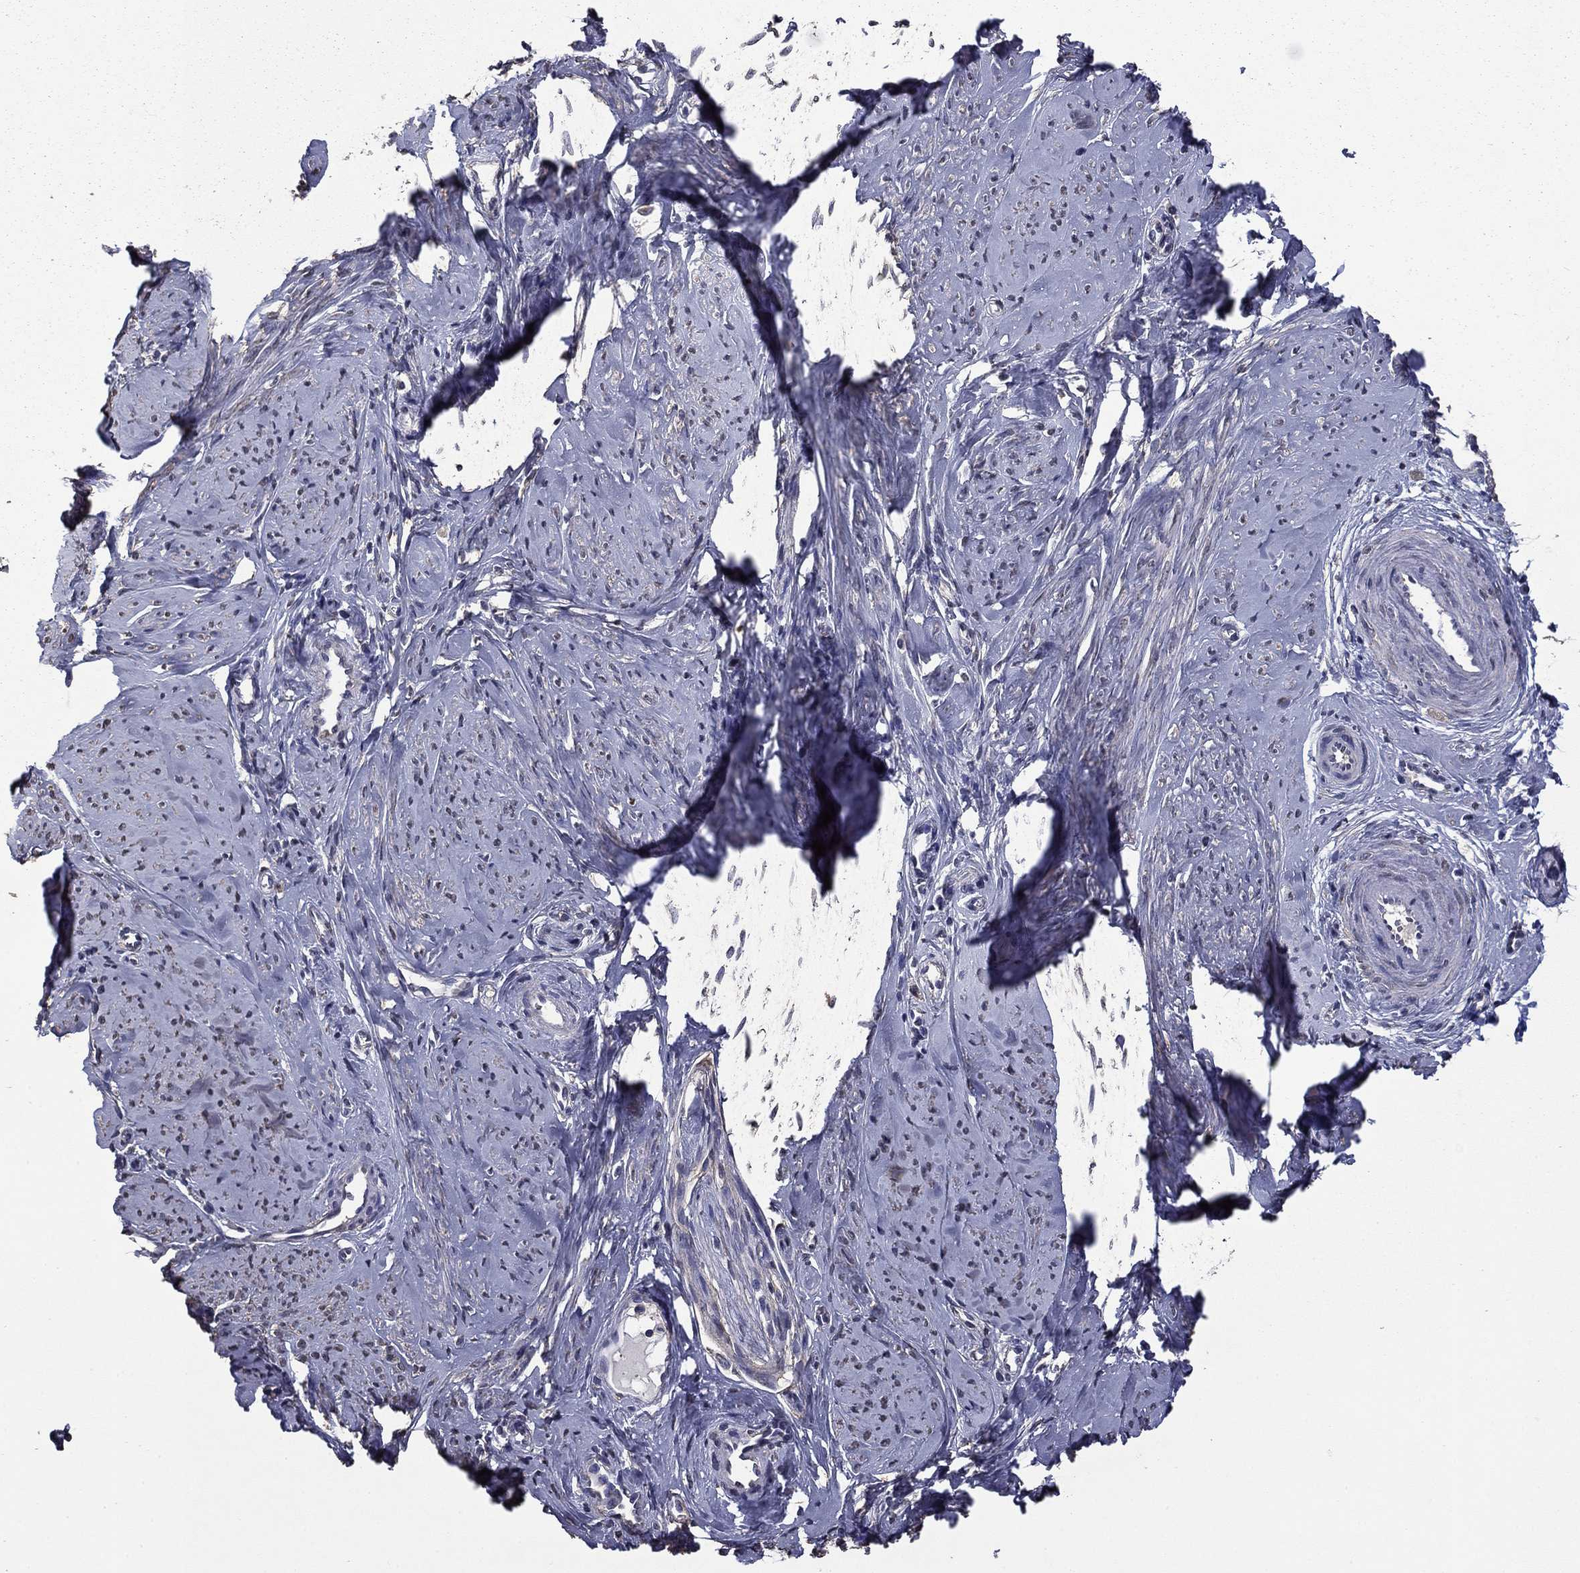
{"staining": {"intensity": "negative", "quantity": "none", "location": "none"}, "tissue": "smooth muscle", "cell_type": "Smooth muscle cells", "image_type": "normal", "snomed": [{"axis": "morphology", "description": "Normal tissue, NOS"}, {"axis": "topography", "description": "Smooth muscle"}], "caption": "This is an immunohistochemistry (IHC) micrograph of unremarkable smooth muscle. There is no positivity in smooth muscle cells.", "gene": "MFAP3L", "patient": {"sex": "female", "age": 48}}